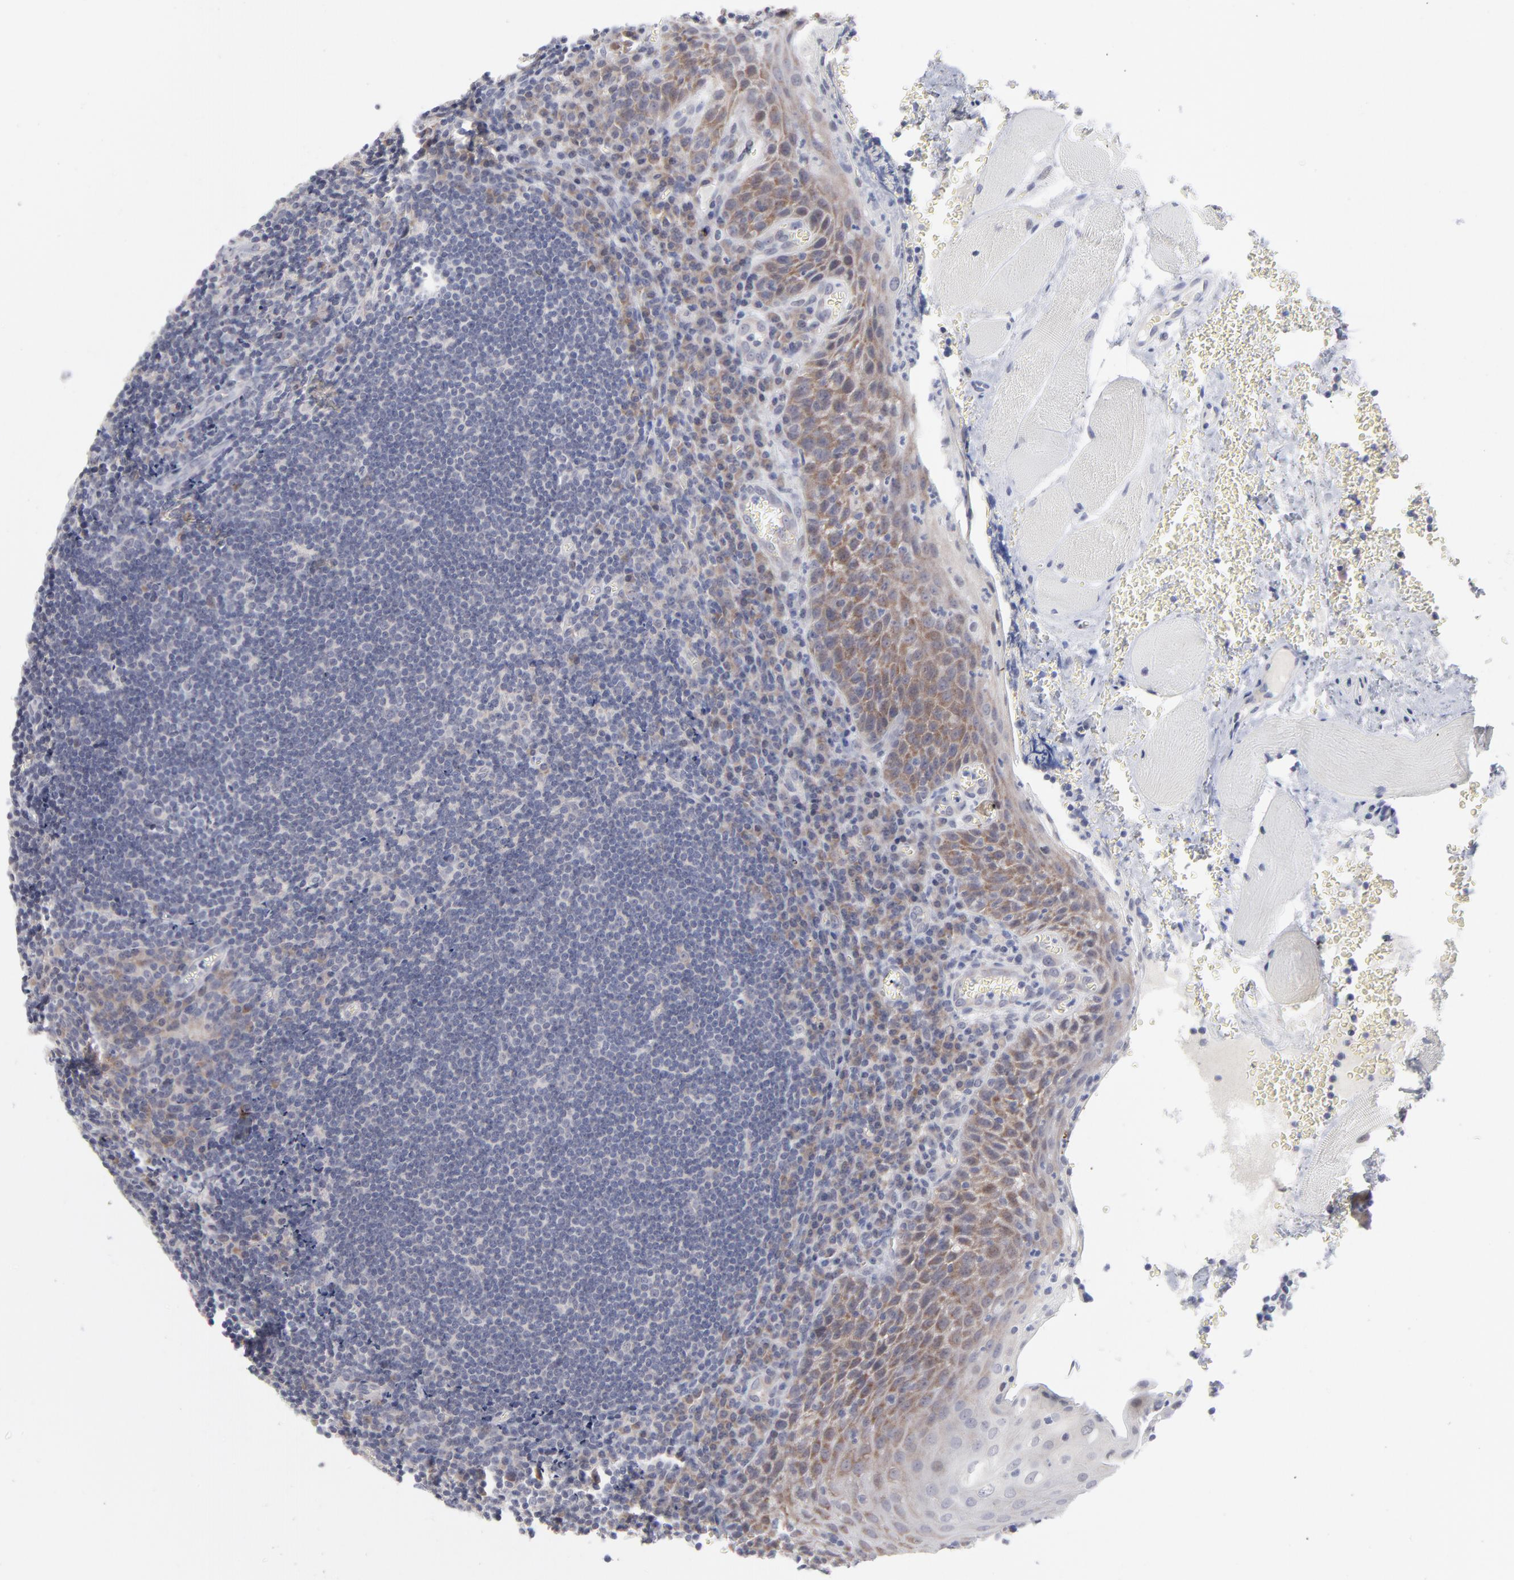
{"staining": {"intensity": "negative", "quantity": "none", "location": "none"}, "tissue": "tonsil", "cell_type": "Germinal center cells", "image_type": "normal", "snomed": [{"axis": "morphology", "description": "Normal tissue, NOS"}, {"axis": "topography", "description": "Tonsil"}], "caption": "DAB (3,3'-diaminobenzidine) immunohistochemical staining of unremarkable tonsil exhibits no significant expression in germinal center cells.", "gene": "RPS24", "patient": {"sex": "male", "age": 20}}